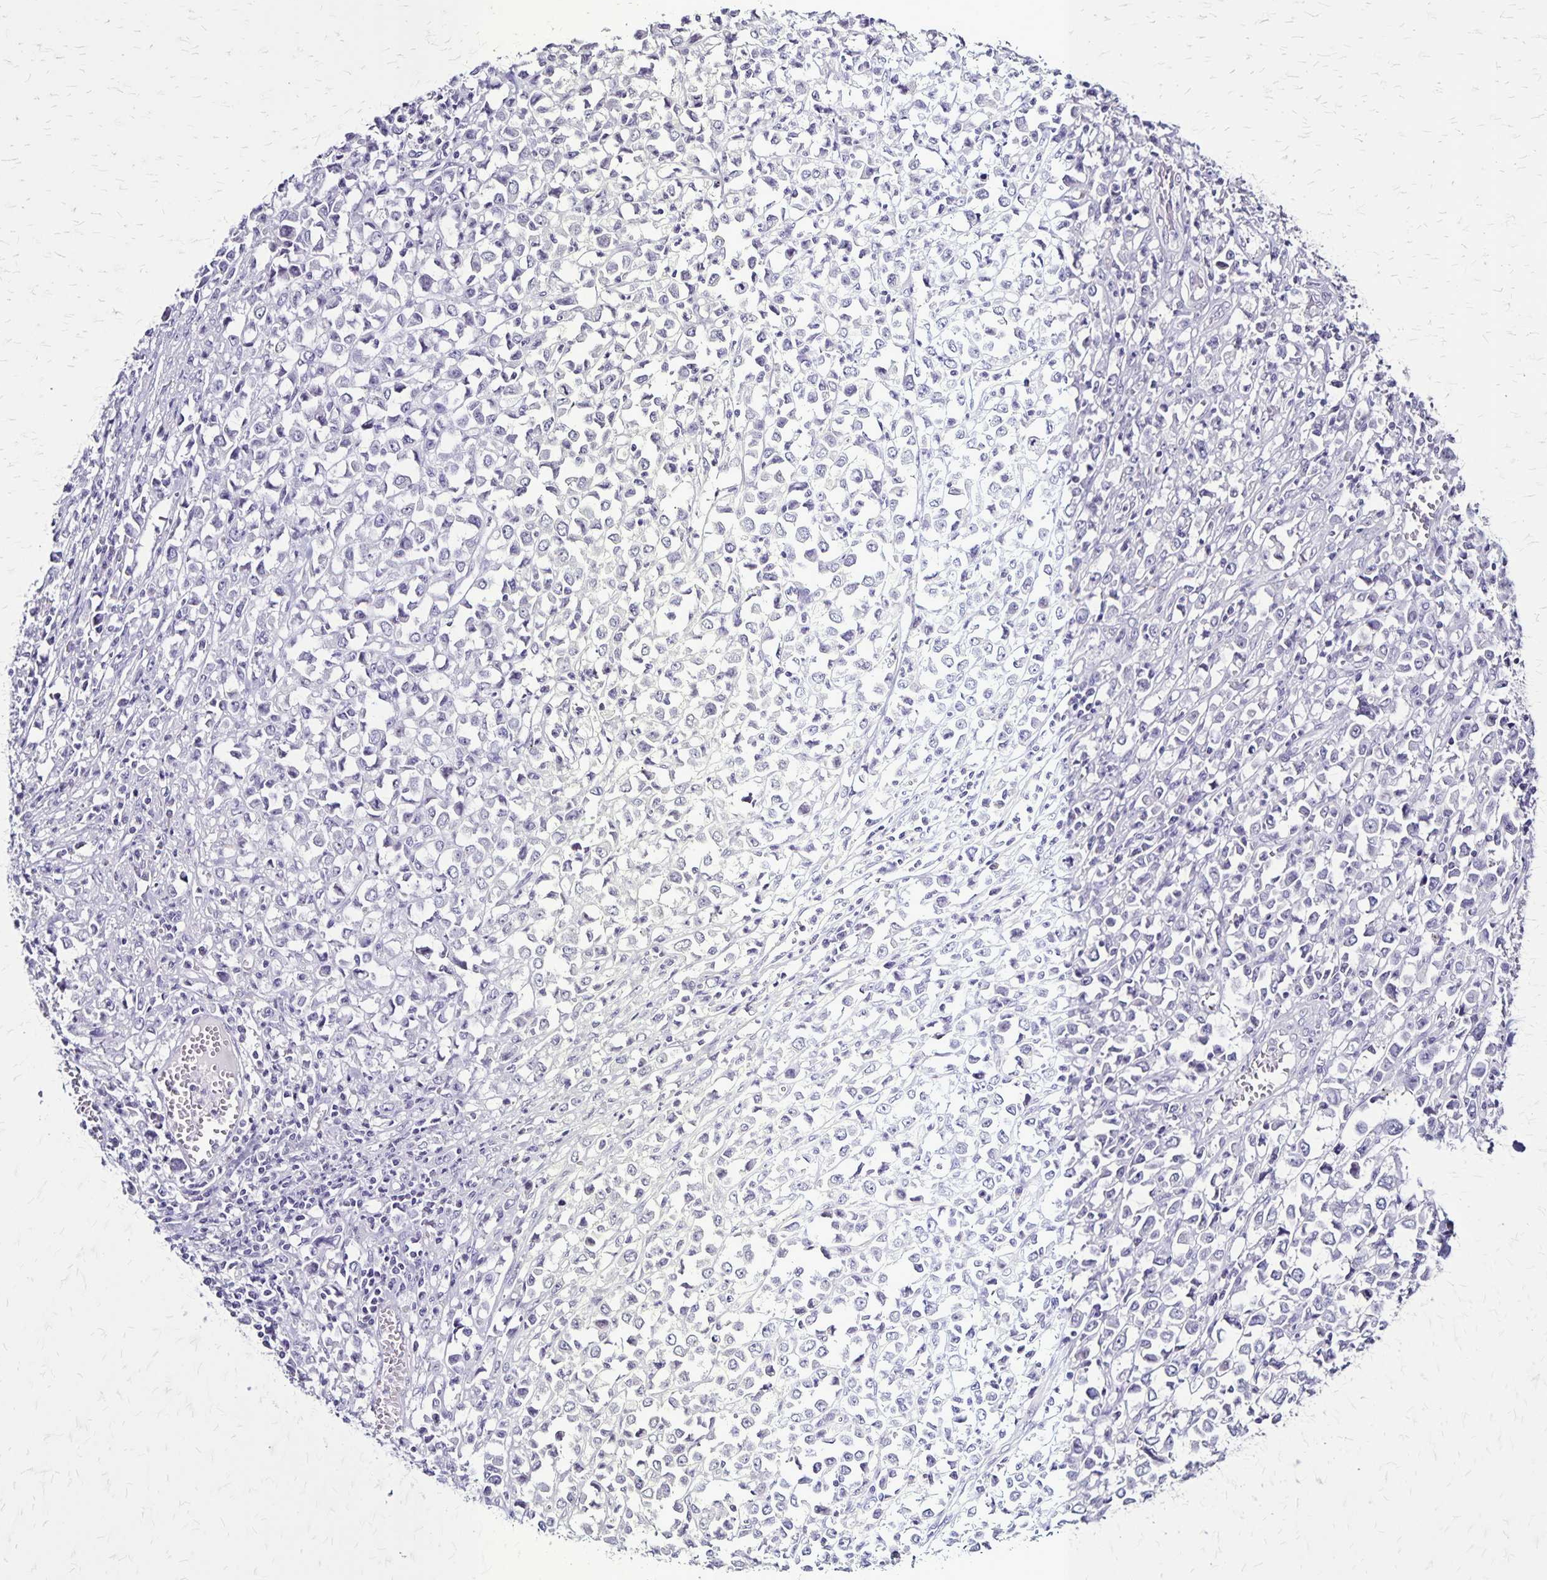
{"staining": {"intensity": "negative", "quantity": "none", "location": "none"}, "tissue": "stomach cancer", "cell_type": "Tumor cells", "image_type": "cancer", "snomed": [{"axis": "morphology", "description": "Adenocarcinoma, NOS"}, {"axis": "topography", "description": "Stomach, upper"}], "caption": "High magnification brightfield microscopy of stomach cancer (adenocarcinoma) stained with DAB (3,3'-diaminobenzidine) (brown) and counterstained with hematoxylin (blue): tumor cells show no significant positivity.", "gene": "PLXNA4", "patient": {"sex": "male", "age": 70}}